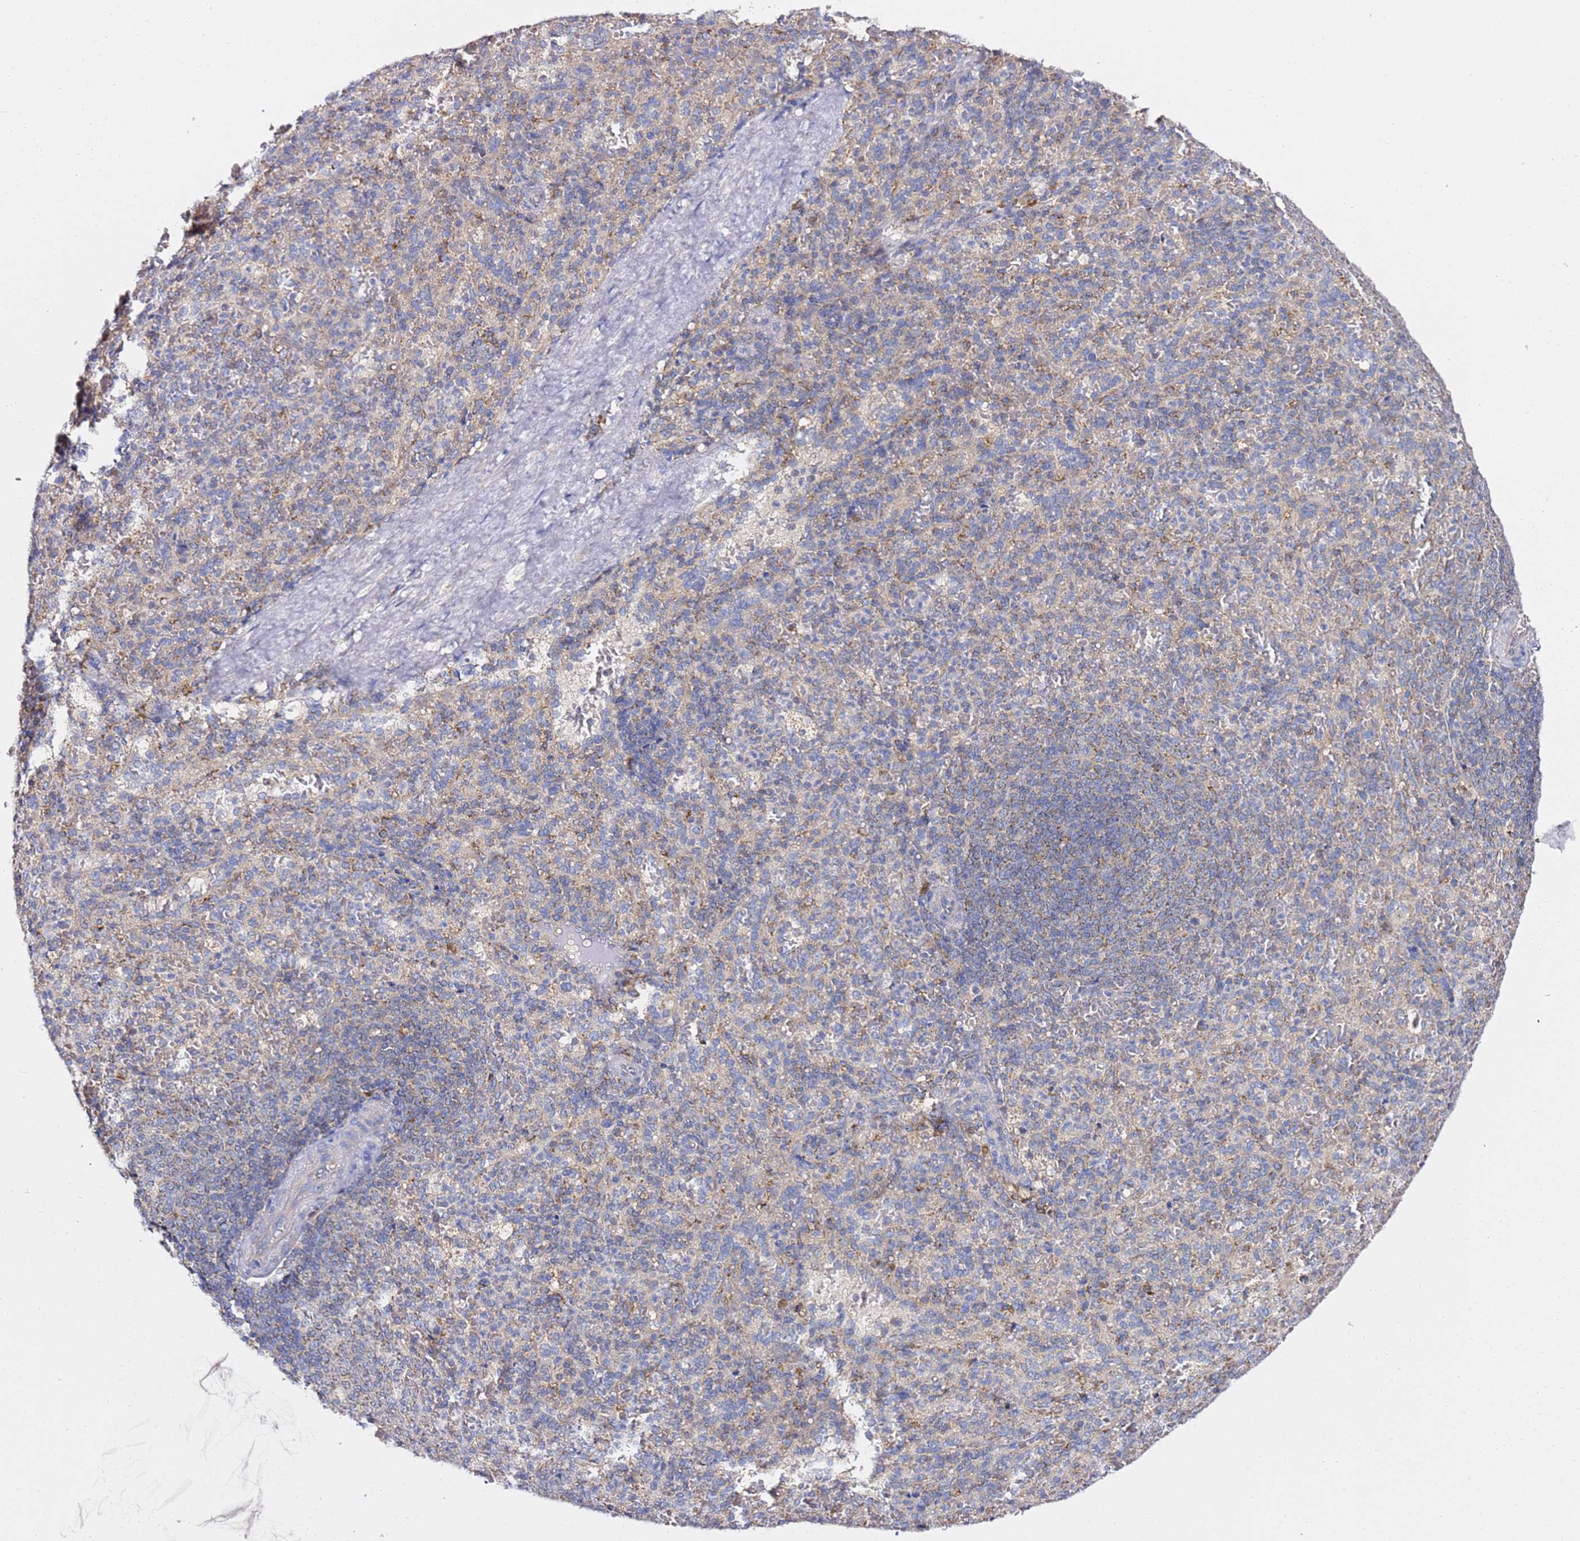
{"staining": {"intensity": "weak", "quantity": "<25%", "location": "cytoplasmic/membranous"}, "tissue": "spleen", "cell_type": "Cells in red pulp", "image_type": "normal", "snomed": [{"axis": "morphology", "description": "Normal tissue, NOS"}, {"axis": "topography", "description": "Spleen"}], "caption": "There is no significant positivity in cells in red pulp of spleen. Brightfield microscopy of immunohistochemistry stained with DAB (3,3'-diaminobenzidine) (brown) and hematoxylin (blue), captured at high magnification.", "gene": "C19orf12", "patient": {"sex": "female", "age": 21}}